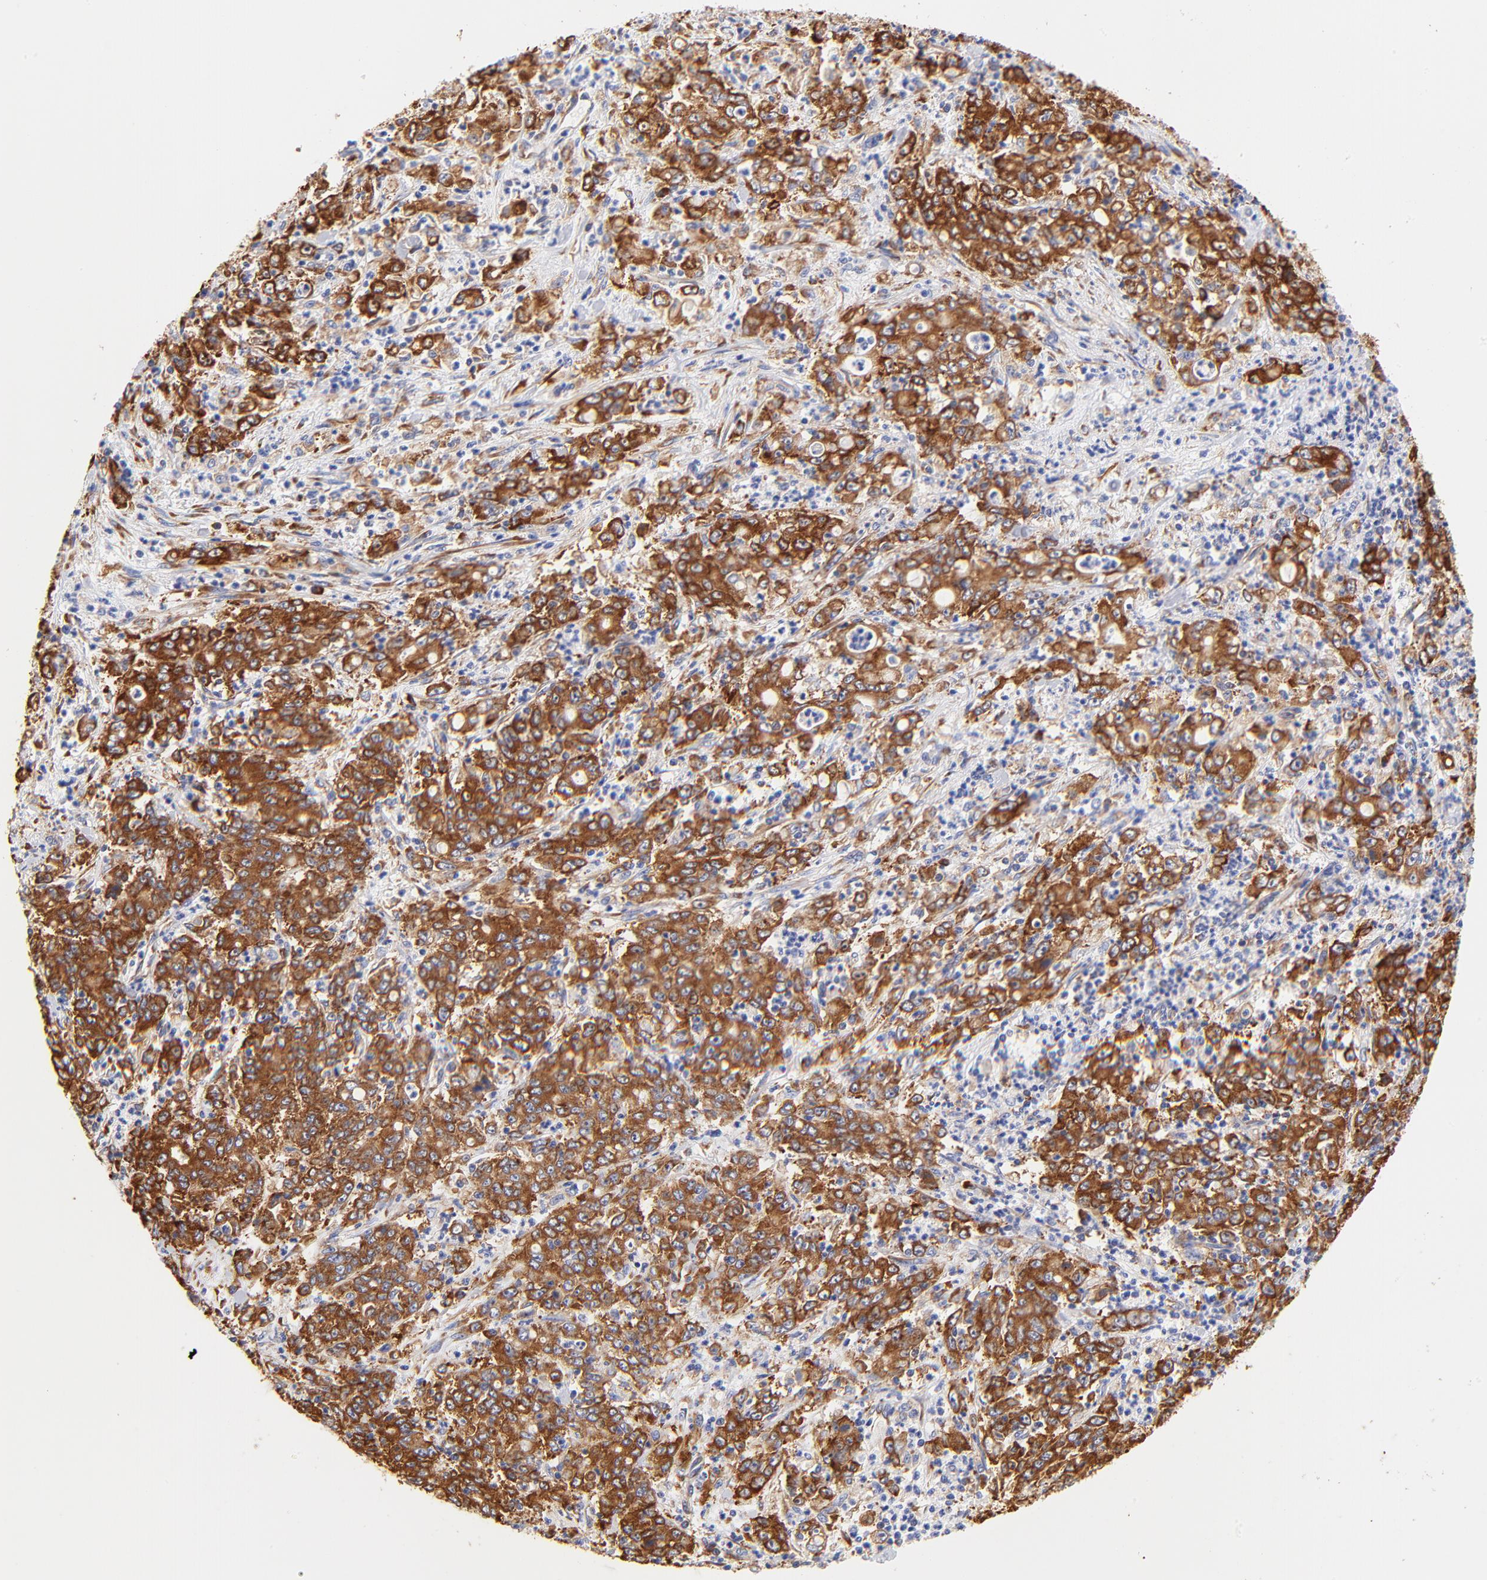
{"staining": {"intensity": "strong", "quantity": ">75%", "location": "cytoplasmic/membranous"}, "tissue": "stomach cancer", "cell_type": "Tumor cells", "image_type": "cancer", "snomed": [{"axis": "morphology", "description": "Adenocarcinoma, NOS"}, {"axis": "topography", "description": "Stomach, lower"}], "caption": "IHC staining of adenocarcinoma (stomach), which displays high levels of strong cytoplasmic/membranous expression in approximately >75% of tumor cells indicating strong cytoplasmic/membranous protein positivity. The staining was performed using DAB (brown) for protein detection and nuclei were counterstained in hematoxylin (blue).", "gene": "RPL27", "patient": {"sex": "female", "age": 71}}